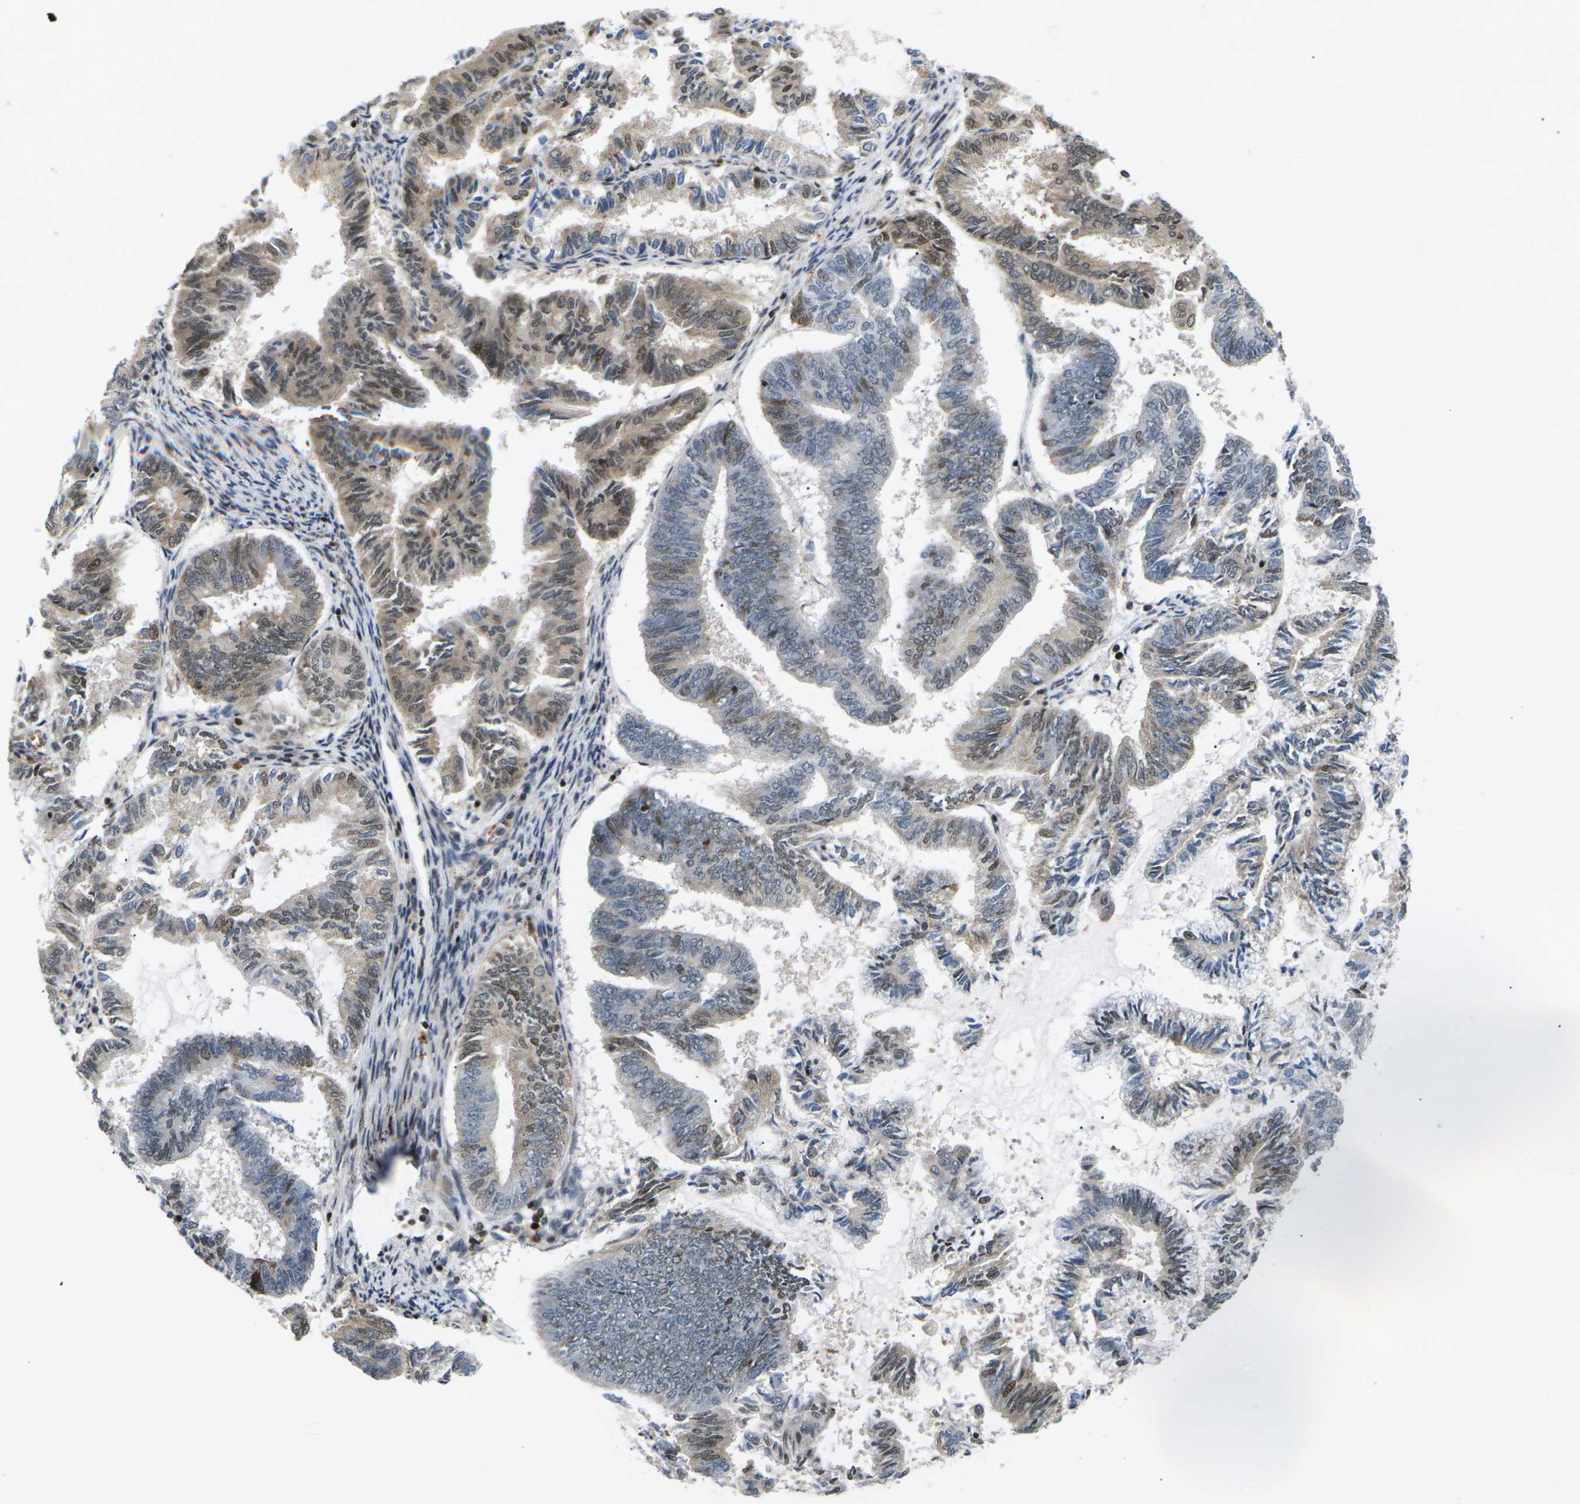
{"staining": {"intensity": "moderate", "quantity": "25%-75%", "location": "cytoplasmic/membranous,nuclear"}, "tissue": "endometrial cancer", "cell_type": "Tumor cells", "image_type": "cancer", "snomed": [{"axis": "morphology", "description": "Adenocarcinoma, NOS"}, {"axis": "topography", "description": "Endometrium"}], "caption": "Brown immunohistochemical staining in endometrial cancer displays moderate cytoplasmic/membranous and nuclear expression in about 25%-75% of tumor cells.", "gene": "RPS6KA3", "patient": {"sex": "female", "age": 86}}